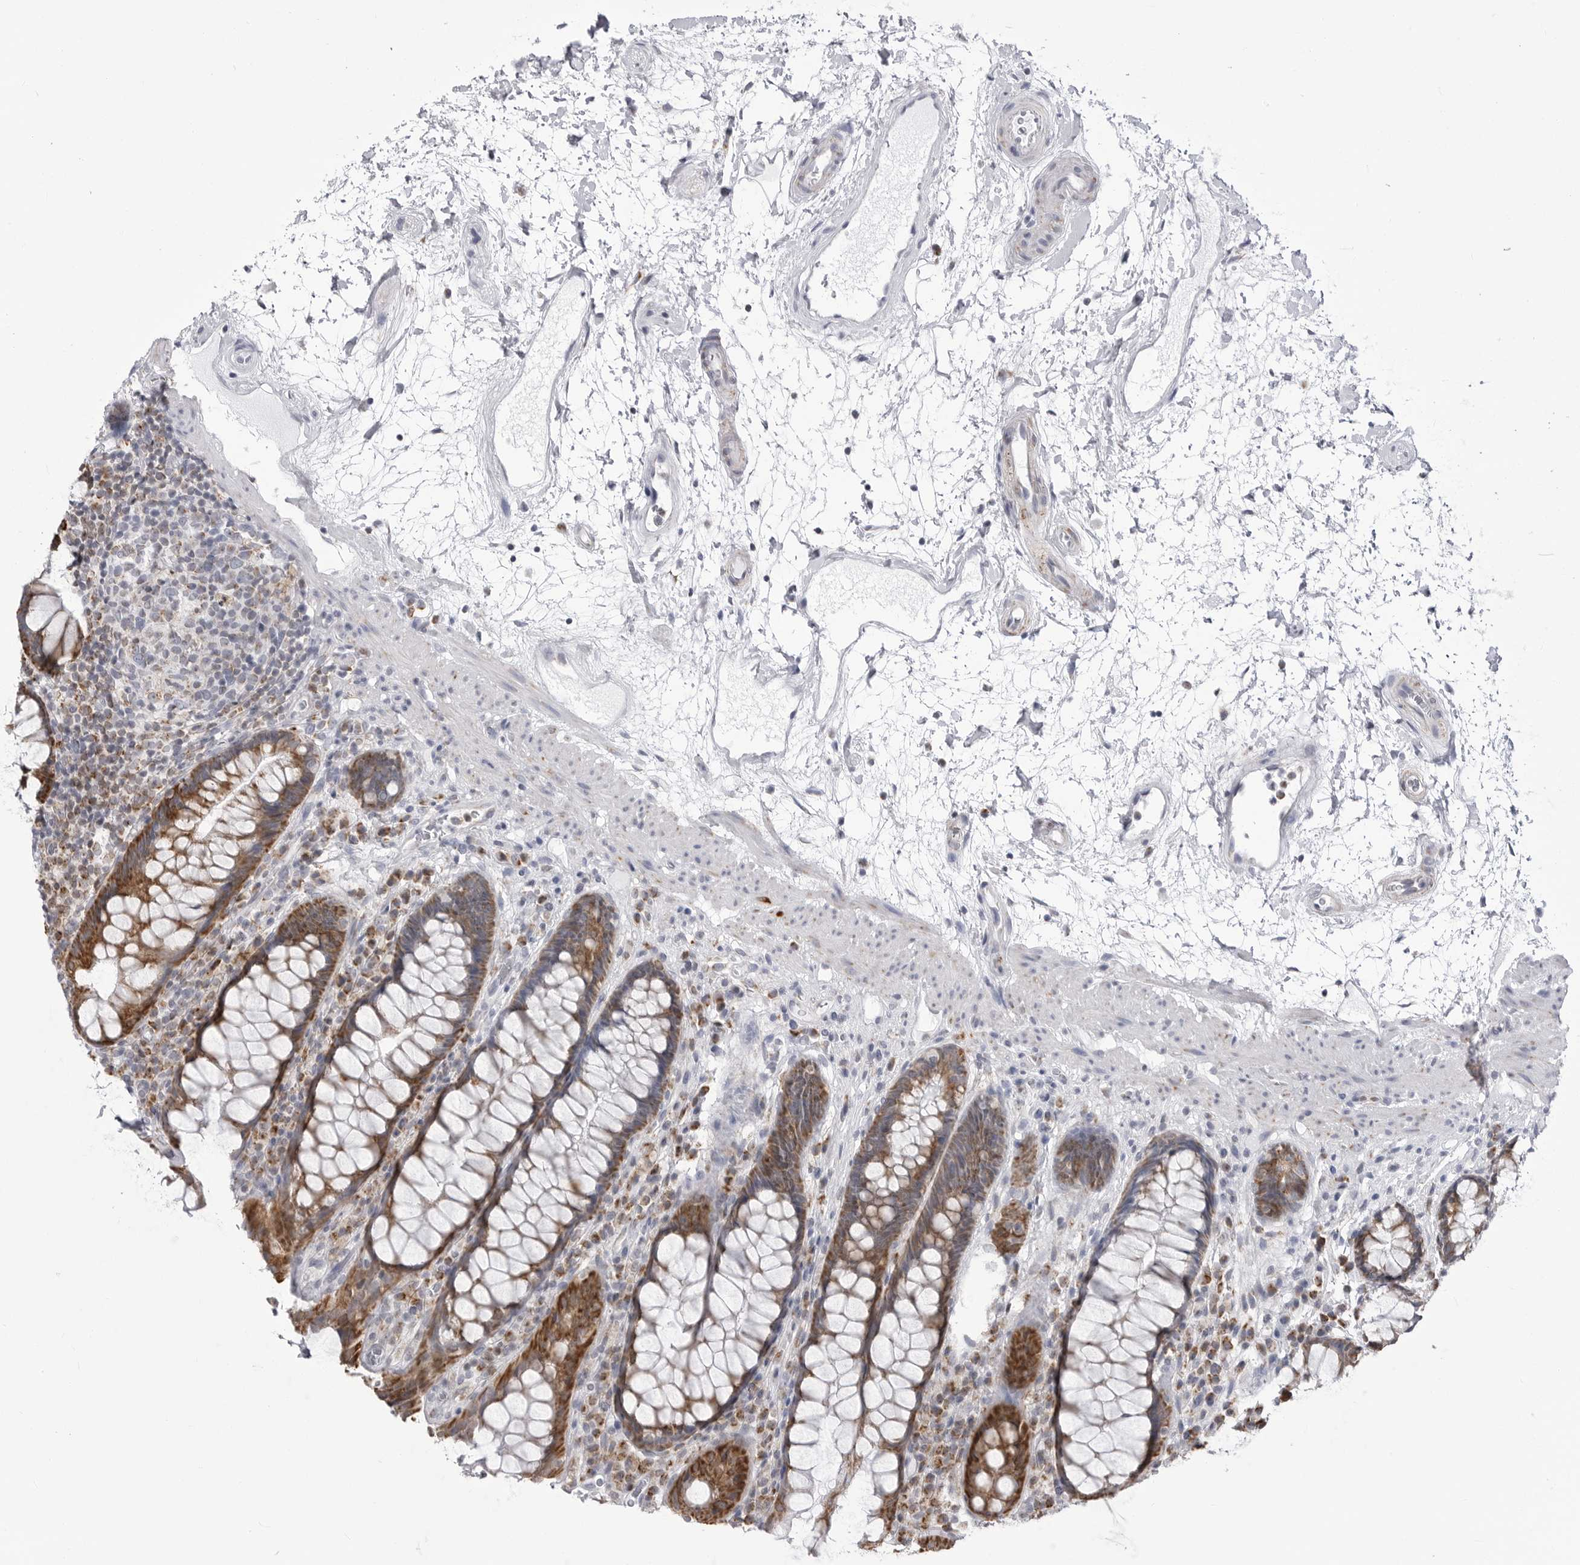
{"staining": {"intensity": "moderate", "quantity": ">75%", "location": "cytoplasmic/membranous"}, "tissue": "rectum", "cell_type": "Glandular cells", "image_type": "normal", "snomed": [{"axis": "morphology", "description": "Normal tissue, NOS"}, {"axis": "topography", "description": "Rectum"}], "caption": "IHC of unremarkable rectum shows medium levels of moderate cytoplasmic/membranous staining in approximately >75% of glandular cells.", "gene": "FH", "patient": {"sex": "male", "age": 64}}